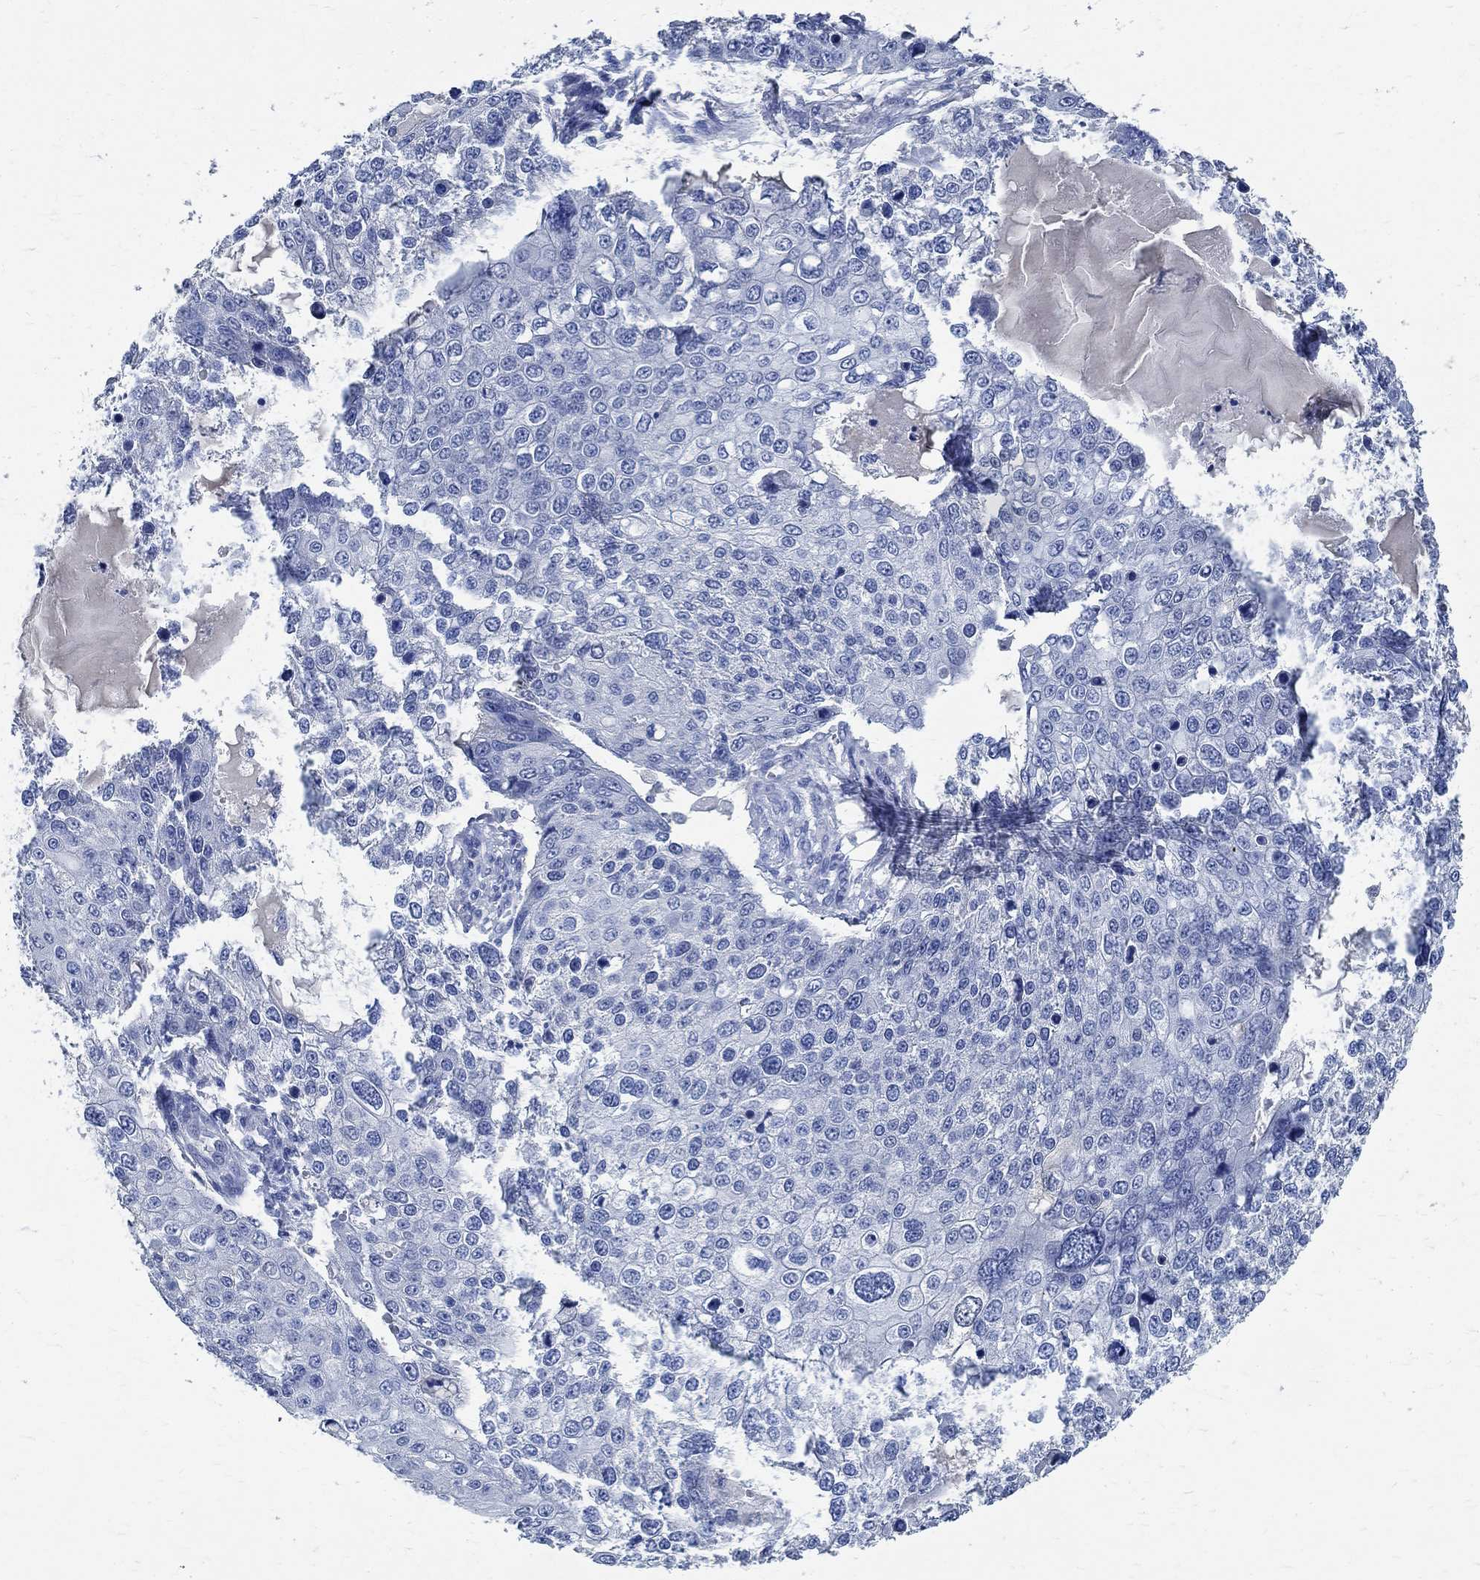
{"staining": {"intensity": "negative", "quantity": "none", "location": "none"}, "tissue": "skin cancer", "cell_type": "Tumor cells", "image_type": "cancer", "snomed": [{"axis": "morphology", "description": "Squamous cell carcinoma, NOS"}, {"axis": "topography", "description": "Skin"}], "caption": "IHC image of human skin cancer (squamous cell carcinoma) stained for a protein (brown), which reveals no expression in tumor cells. The staining is performed using DAB brown chromogen with nuclei counter-stained in using hematoxylin.", "gene": "PRX", "patient": {"sex": "male", "age": 71}}